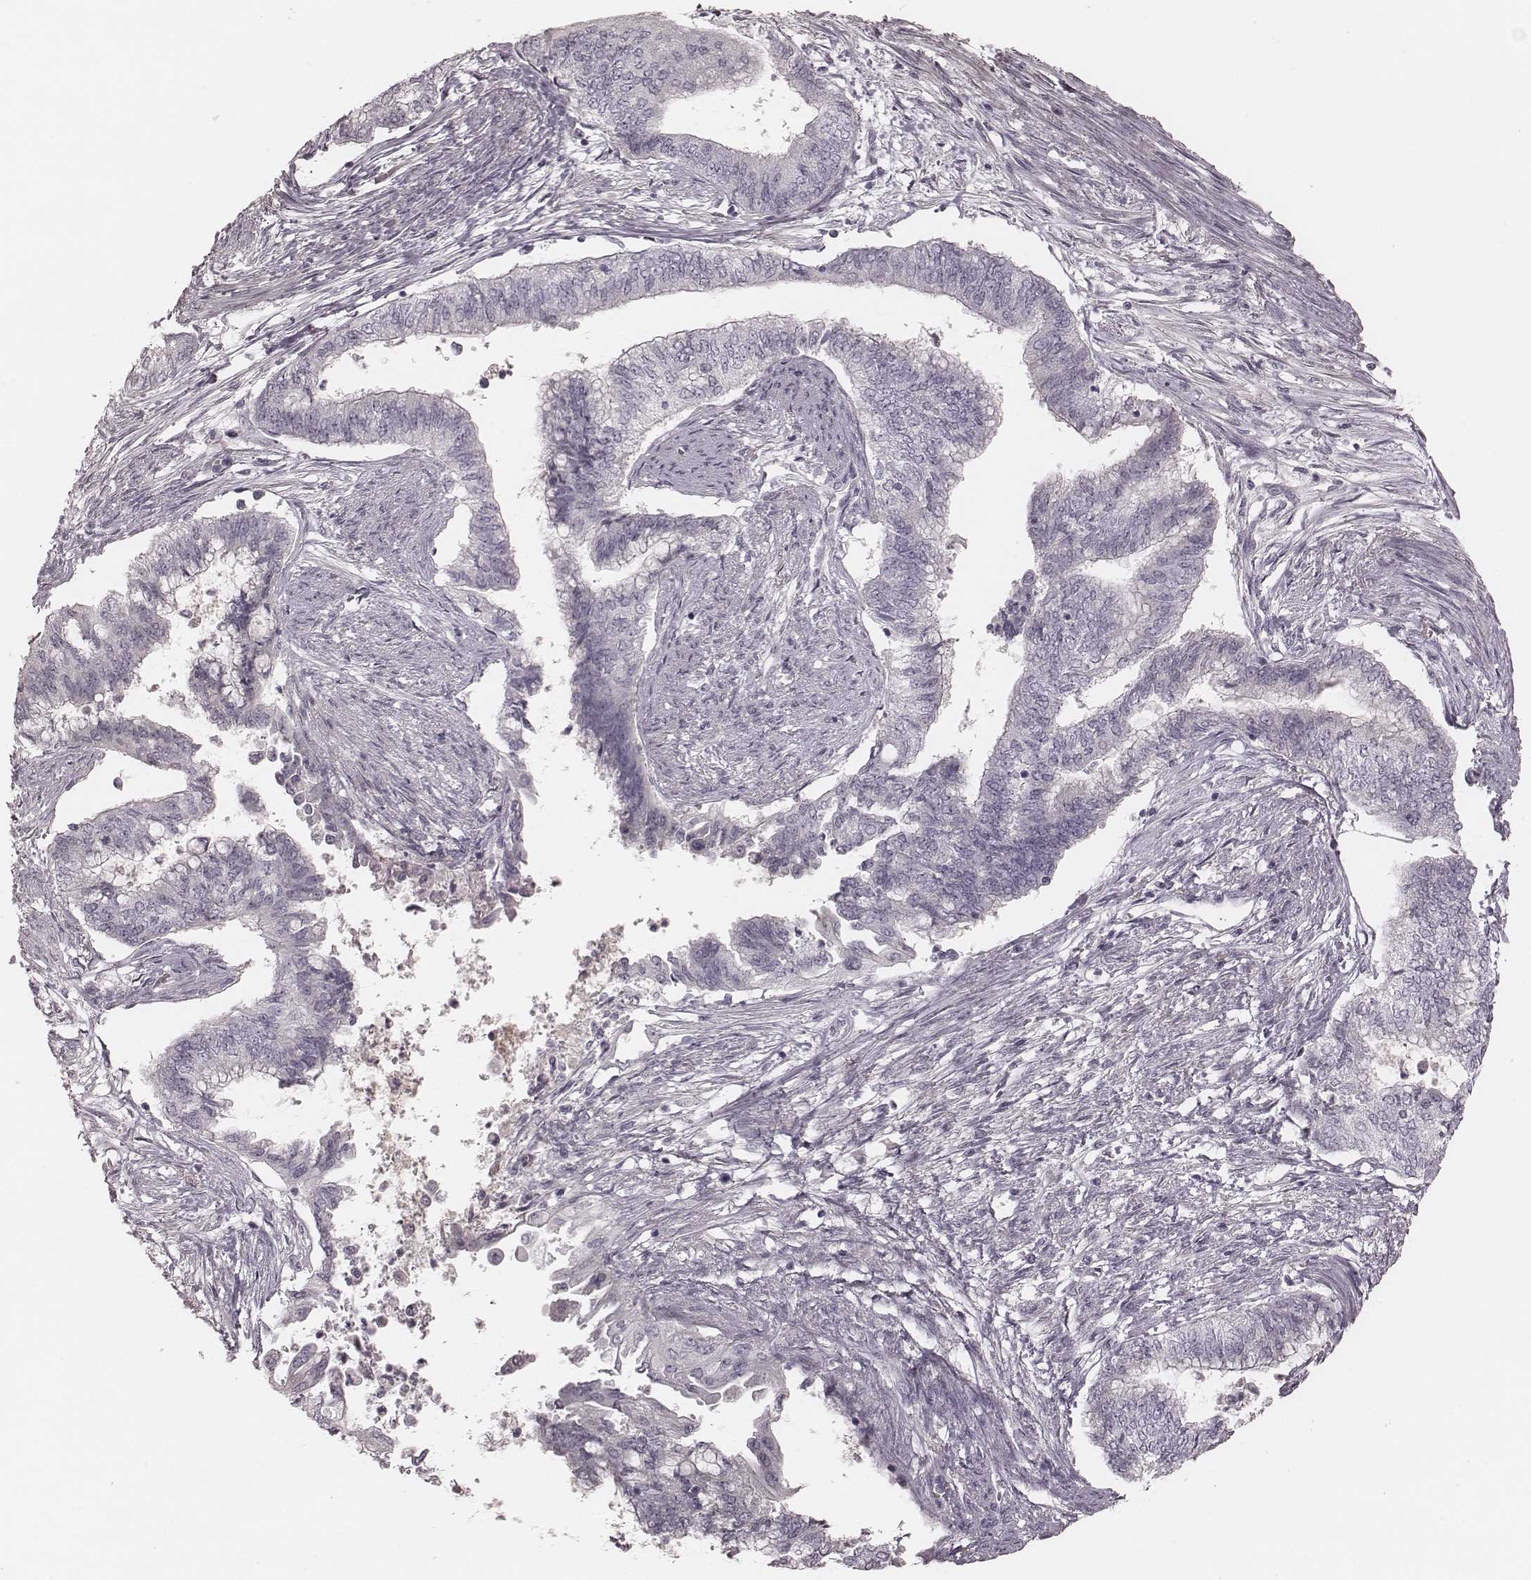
{"staining": {"intensity": "negative", "quantity": "none", "location": "none"}, "tissue": "endometrial cancer", "cell_type": "Tumor cells", "image_type": "cancer", "snomed": [{"axis": "morphology", "description": "Adenocarcinoma, NOS"}, {"axis": "topography", "description": "Endometrium"}], "caption": "Protein analysis of adenocarcinoma (endometrial) exhibits no significant staining in tumor cells.", "gene": "SMIM24", "patient": {"sex": "female", "age": 65}}